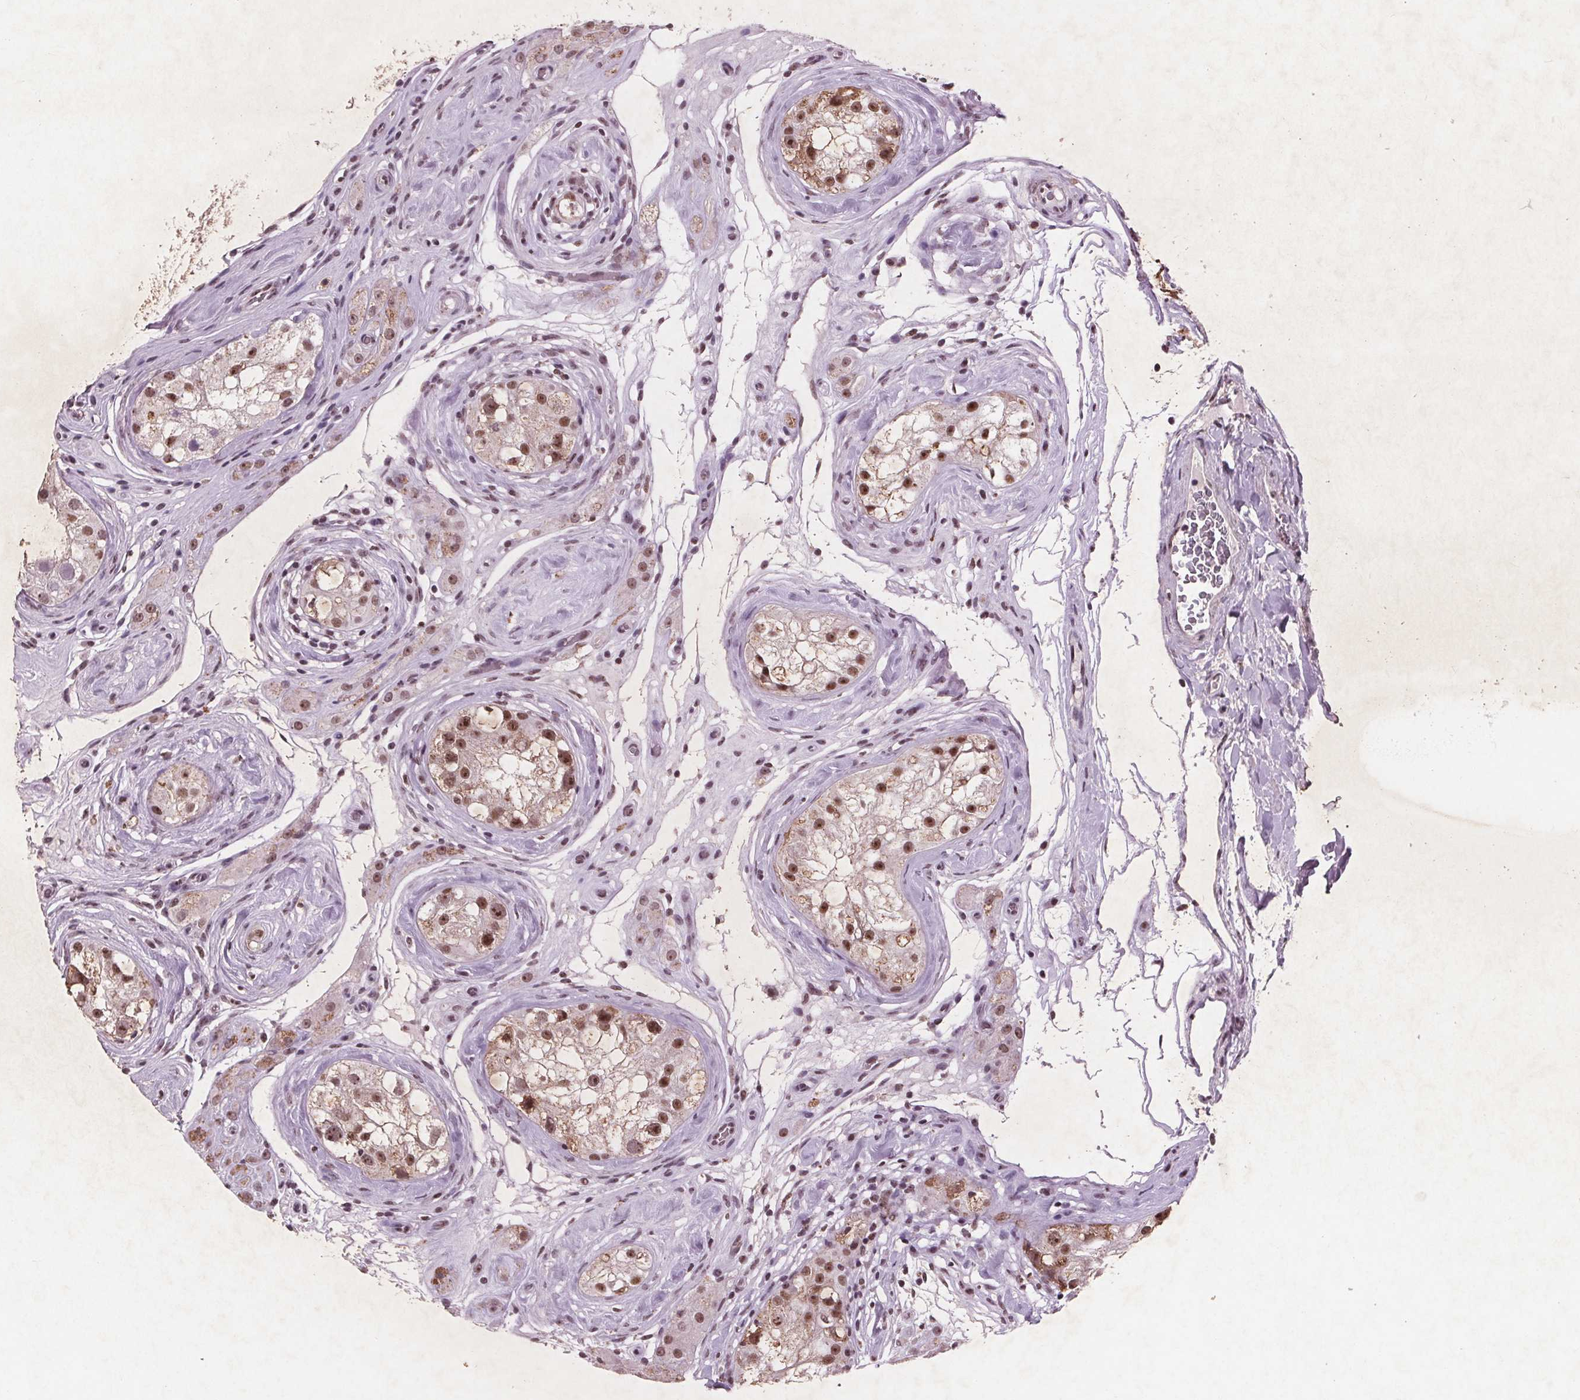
{"staining": {"intensity": "moderate", "quantity": ">75%", "location": "nuclear"}, "tissue": "testis cancer", "cell_type": "Tumor cells", "image_type": "cancer", "snomed": [{"axis": "morphology", "description": "Seminoma, NOS"}, {"axis": "topography", "description": "Testis"}], "caption": "Immunohistochemical staining of human testis seminoma displays medium levels of moderate nuclear positivity in about >75% of tumor cells. The protein of interest is stained brown, and the nuclei are stained in blue (DAB IHC with brightfield microscopy, high magnification).", "gene": "RPS6KA2", "patient": {"sex": "male", "age": 34}}